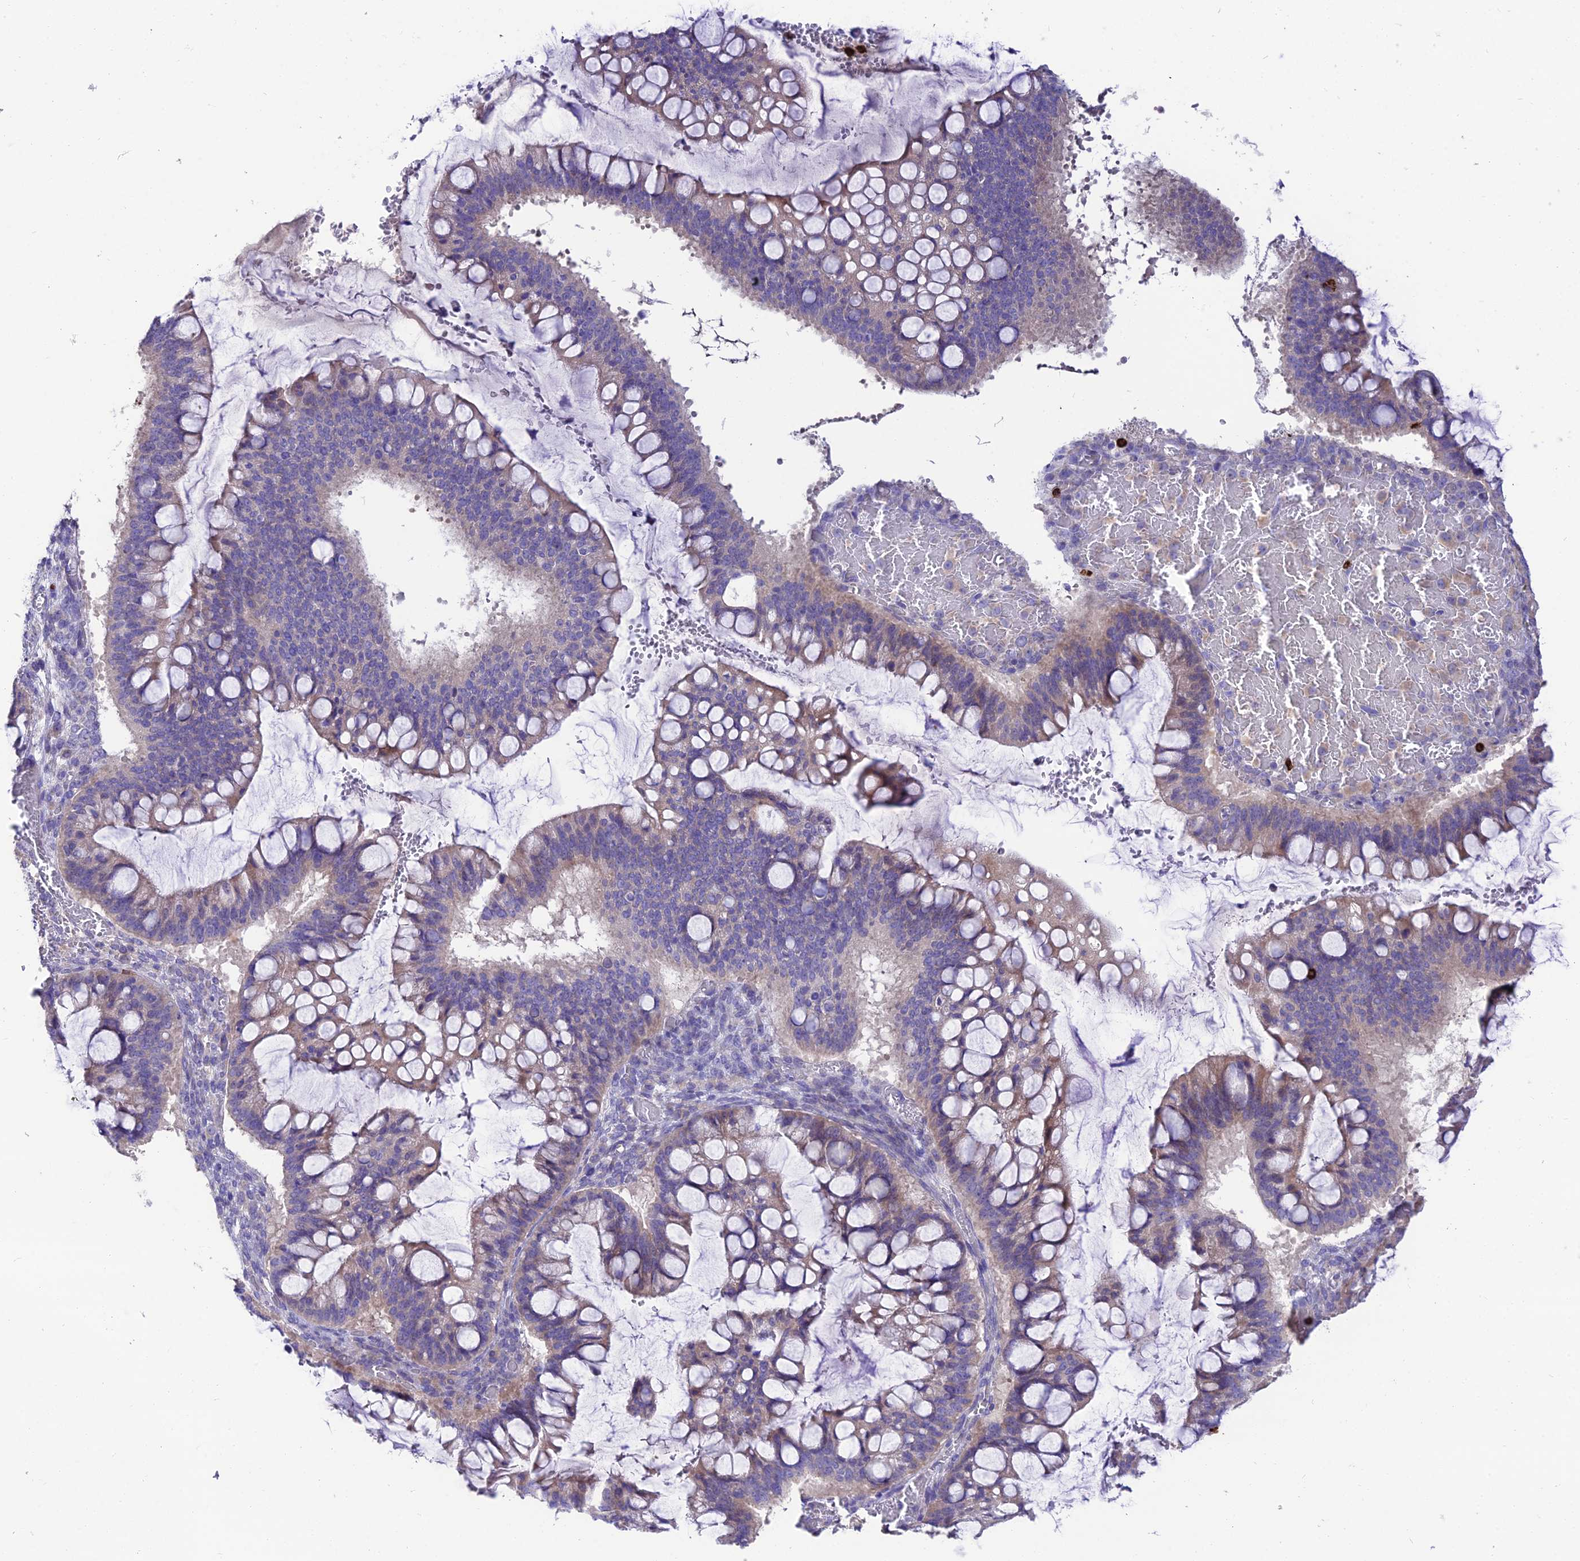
{"staining": {"intensity": "negative", "quantity": "none", "location": "none"}, "tissue": "ovarian cancer", "cell_type": "Tumor cells", "image_type": "cancer", "snomed": [{"axis": "morphology", "description": "Cystadenocarcinoma, mucinous, NOS"}, {"axis": "topography", "description": "Ovary"}], "caption": "This is a photomicrograph of immunohistochemistry (IHC) staining of mucinous cystadenocarcinoma (ovarian), which shows no staining in tumor cells.", "gene": "PTPRCAP", "patient": {"sex": "female", "age": 73}}